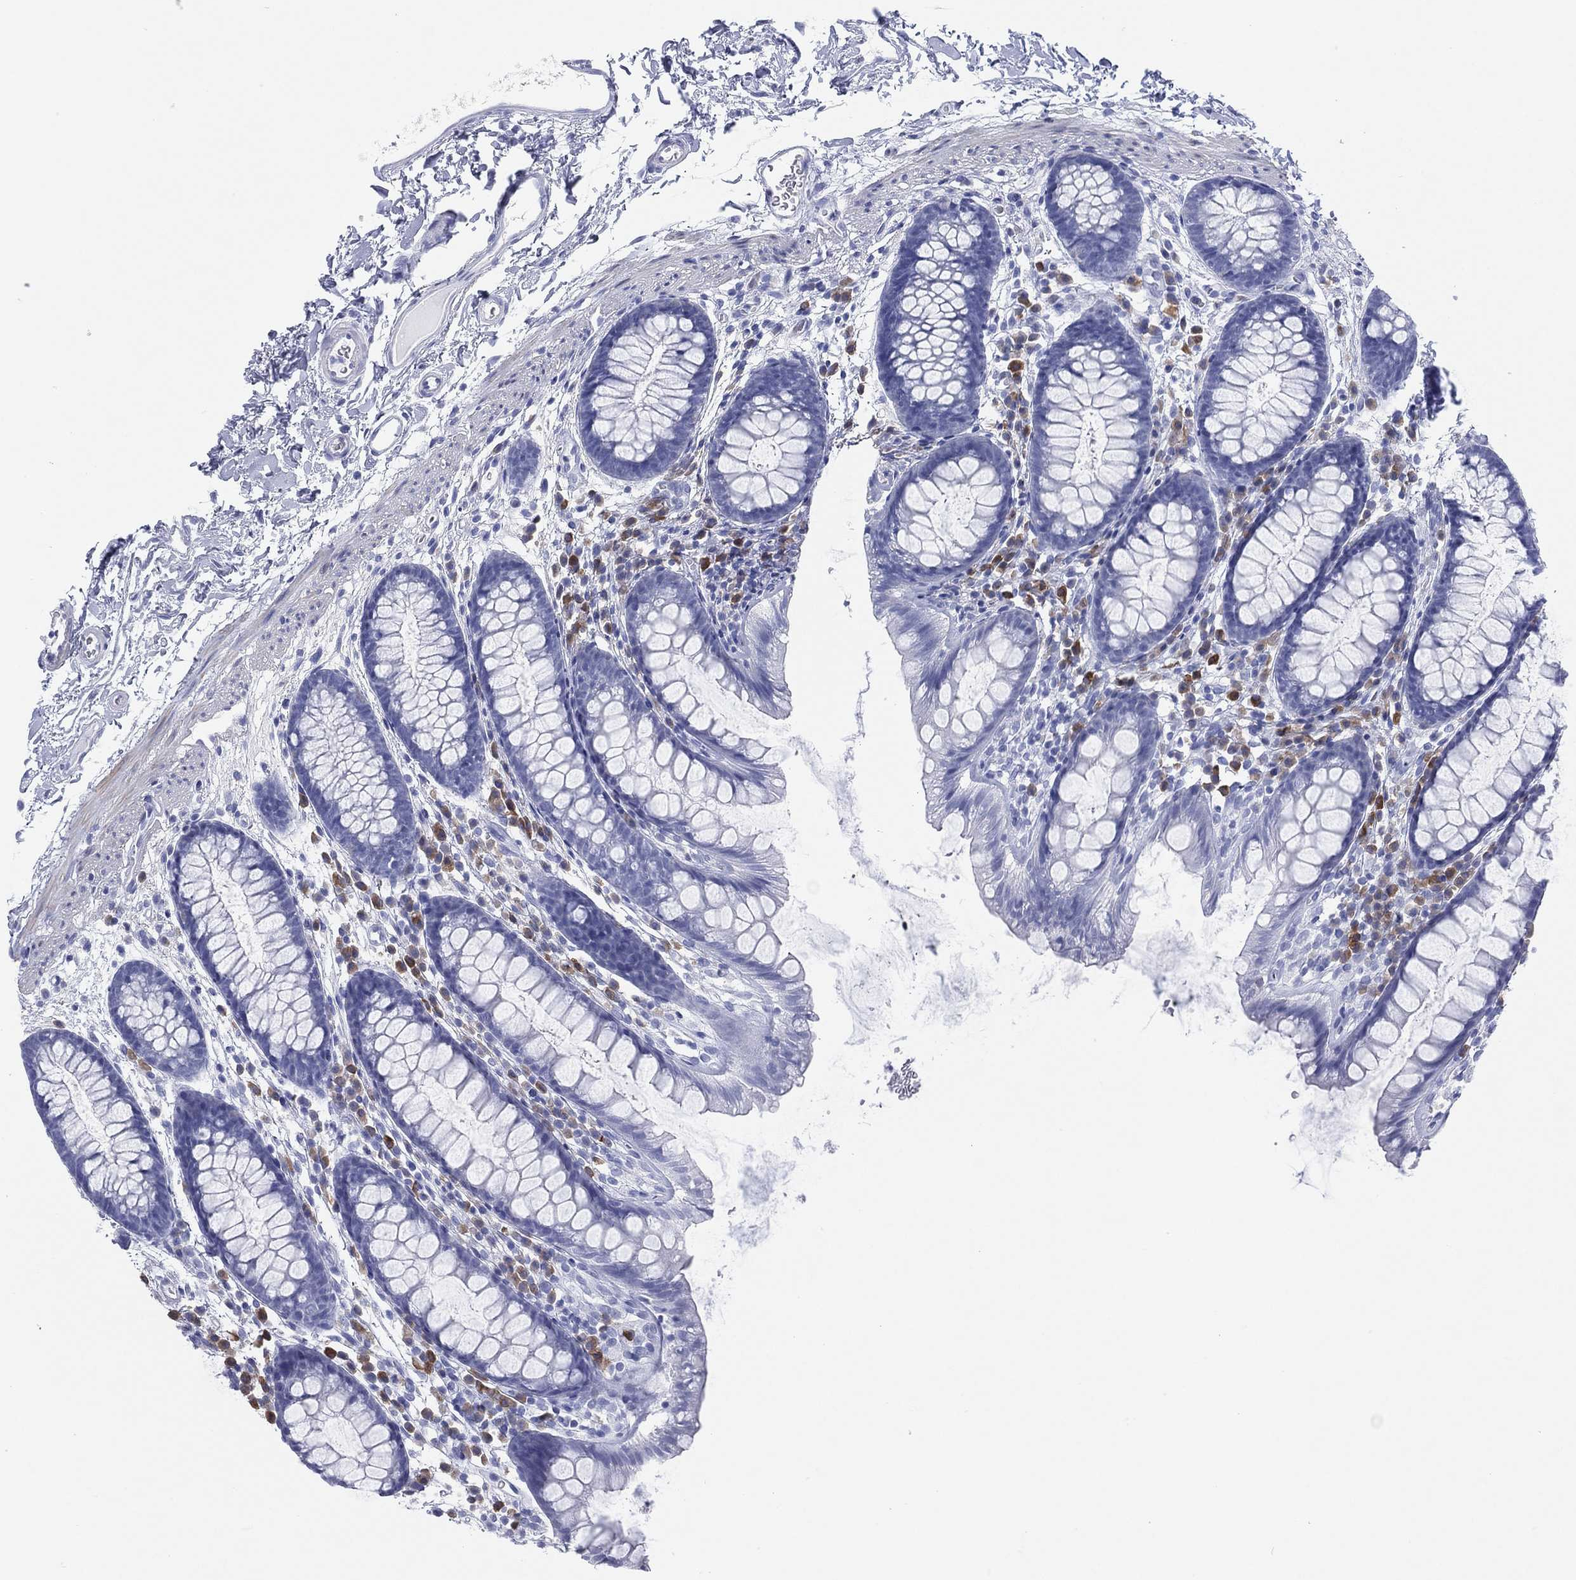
{"staining": {"intensity": "negative", "quantity": "none", "location": "none"}, "tissue": "colon", "cell_type": "Endothelial cells", "image_type": "normal", "snomed": [{"axis": "morphology", "description": "Normal tissue, NOS"}, {"axis": "topography", "description": "Colon"}], "caption": "Micrograph shows no significant protein expression in endothelial cells of benign colon. (DAB immunohistochemistry visualized using brightfield microscopy, high magnification).", "gene": "CD79A", "patient": {"sex": "male", "age": 76}}